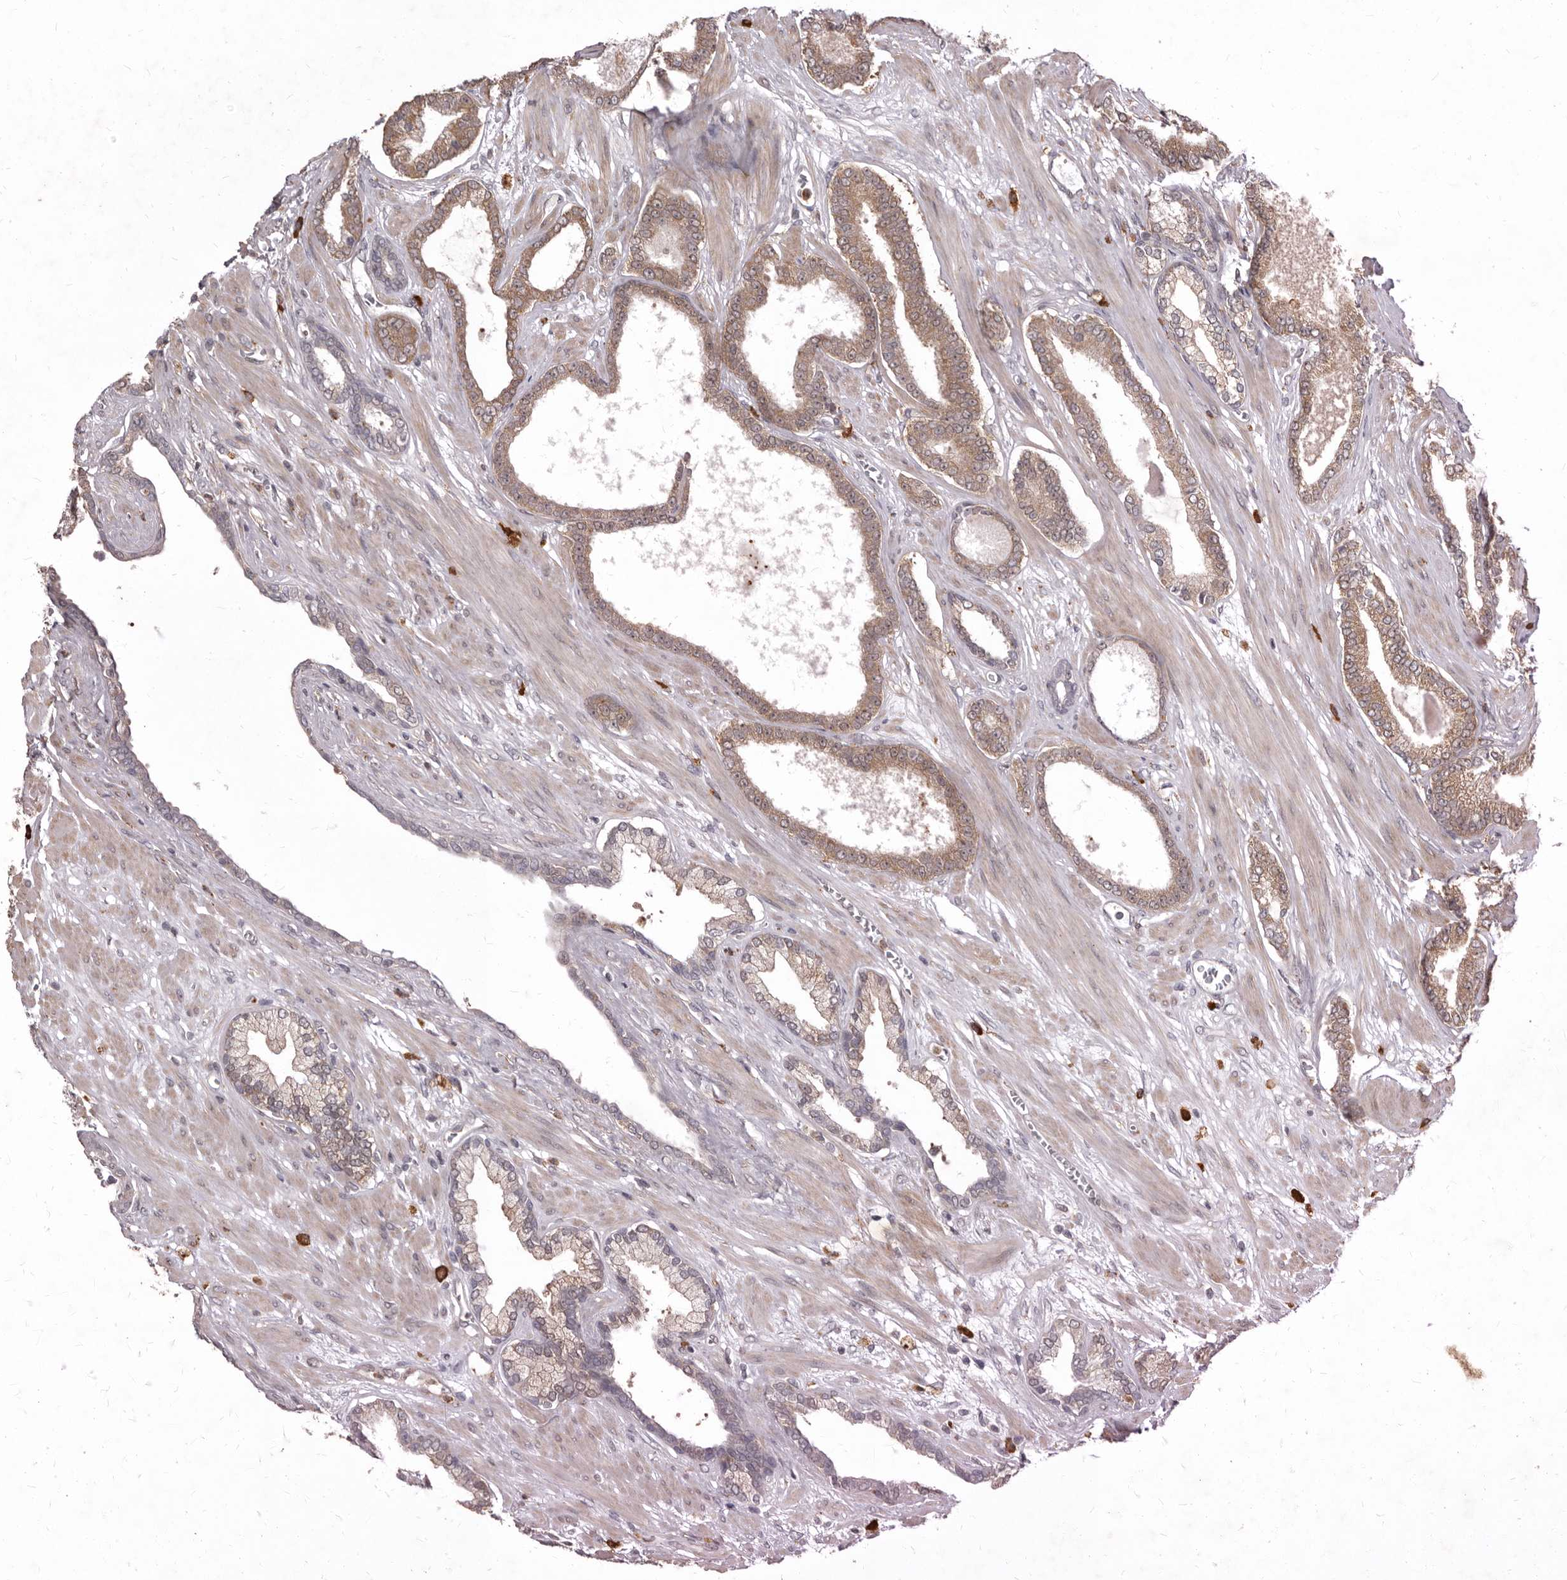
{"staining": {"intensity": "moderate", "quantity": ">75%", "location": "cytoplasmic/membranous"}, "tissue": "prostate cancer", "cell_type": "Tumor cells", "image_type": "cancer", "snomed": [{"axis": "morphology", "description": "Adenocarcinoma, Low grade"}, {"axis": "topography", "description": "Prostate"}], "caption": "Adenocarcinoma (low-grade) (prostate) was stained to show a protein in brown. There is medium levels of moderate cytoplasmic/membranous expression in about >75% of tumor cells.", "gene": "ACLY", "patient": {"sex": "male", "age": 70}}